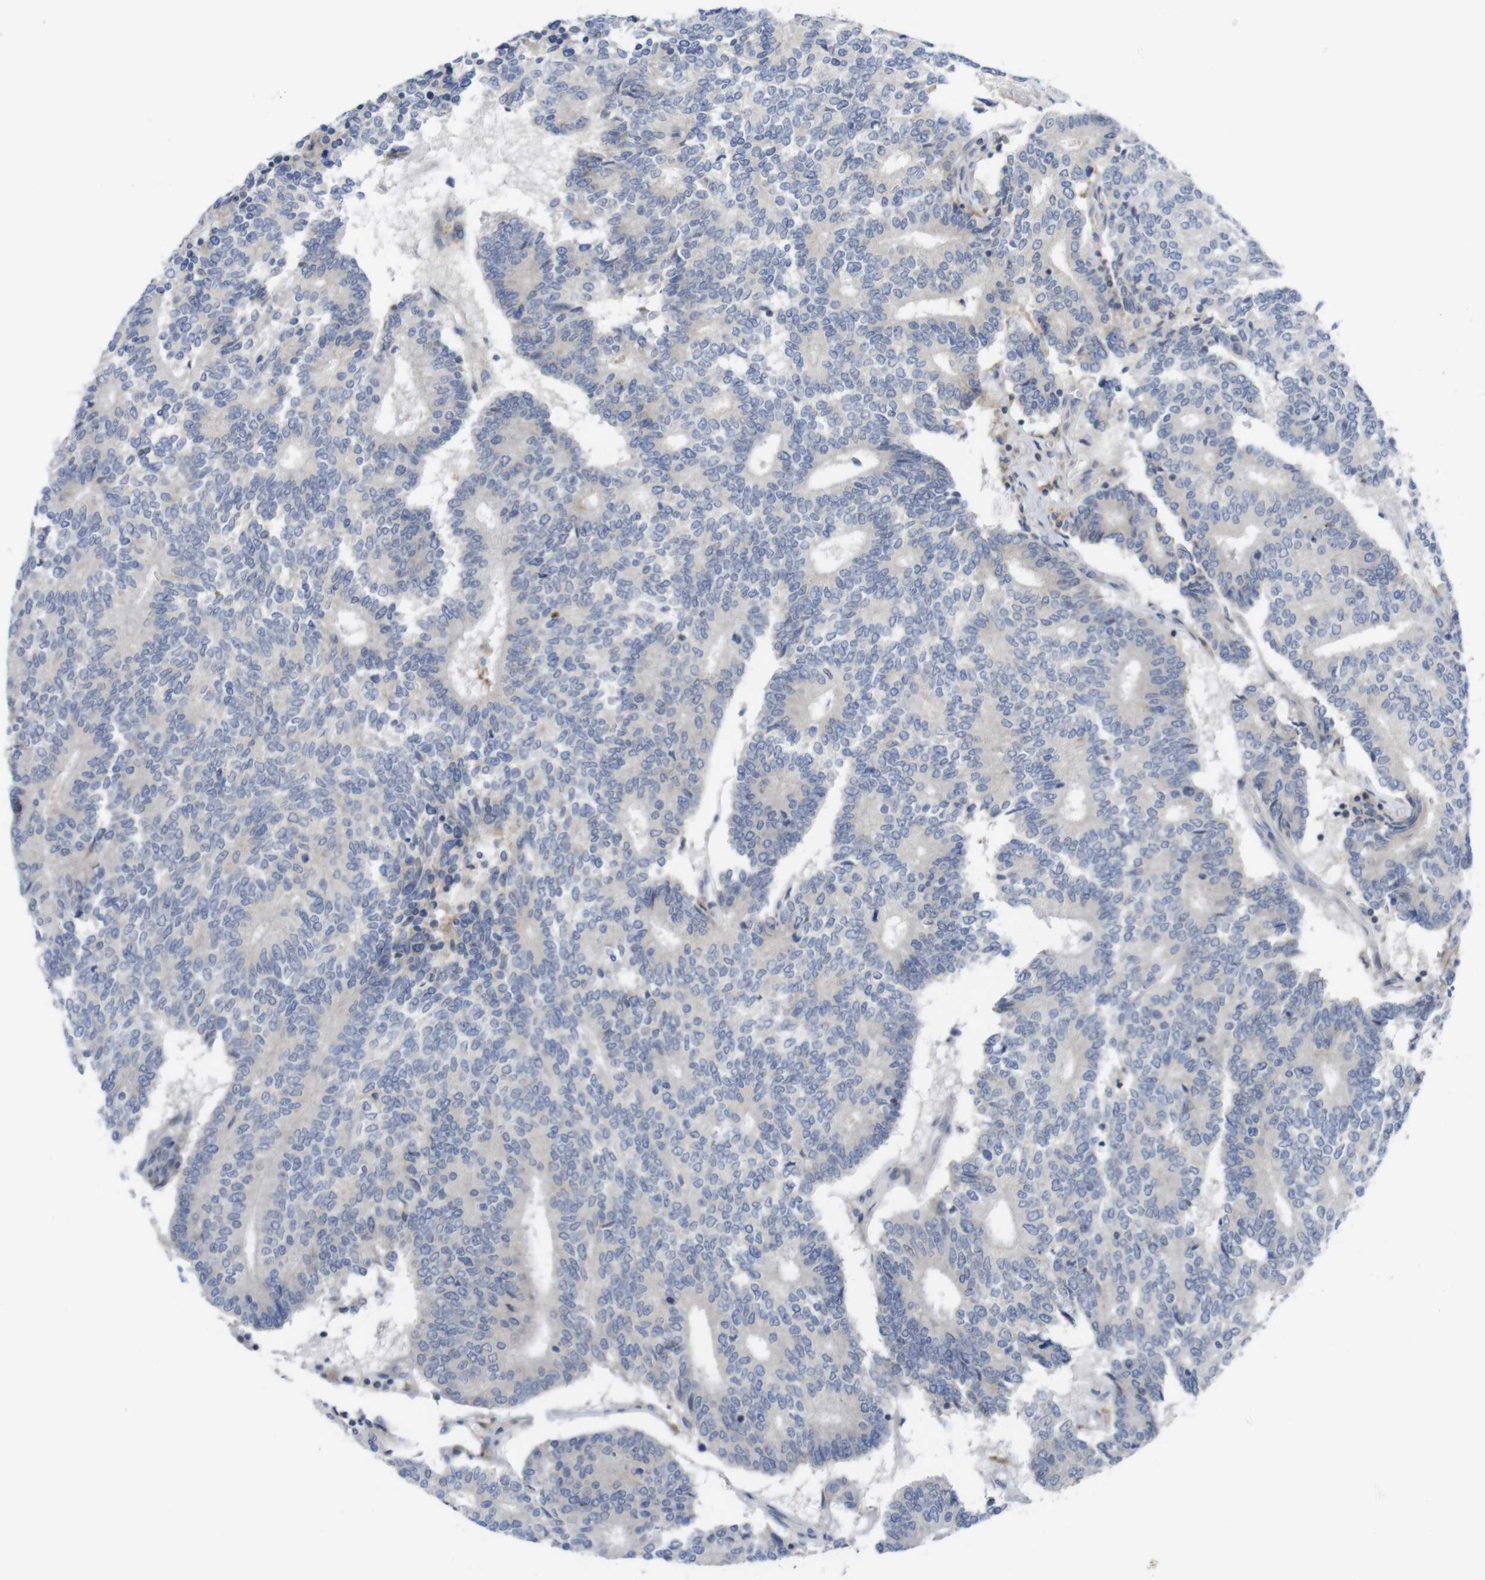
{"staining": {"intensity": "weak", "quantity": "<25%", "location": "cytoplasmic/membranous"}, "tissue": "prostate cancer", "cell_type": "Tumor cells", "image_type": "cancer", "snomed": [{"axis": "morphology", "description": "Normal tissue, NOS"}, {"axis": "morphology", "description": "Adenocarcinoma, High grade"}, {"axis": "topography", "description": "Prostate"}, {"axis": "topography", "description": "Seminal veicle"}], "caption": "An image of human prostate cancer (adenocarcinoma (high-grade)) is negative for staining in tumor cells.", "gene": "SLAMF7", "patient": {"sex": "male", "age": 55}}